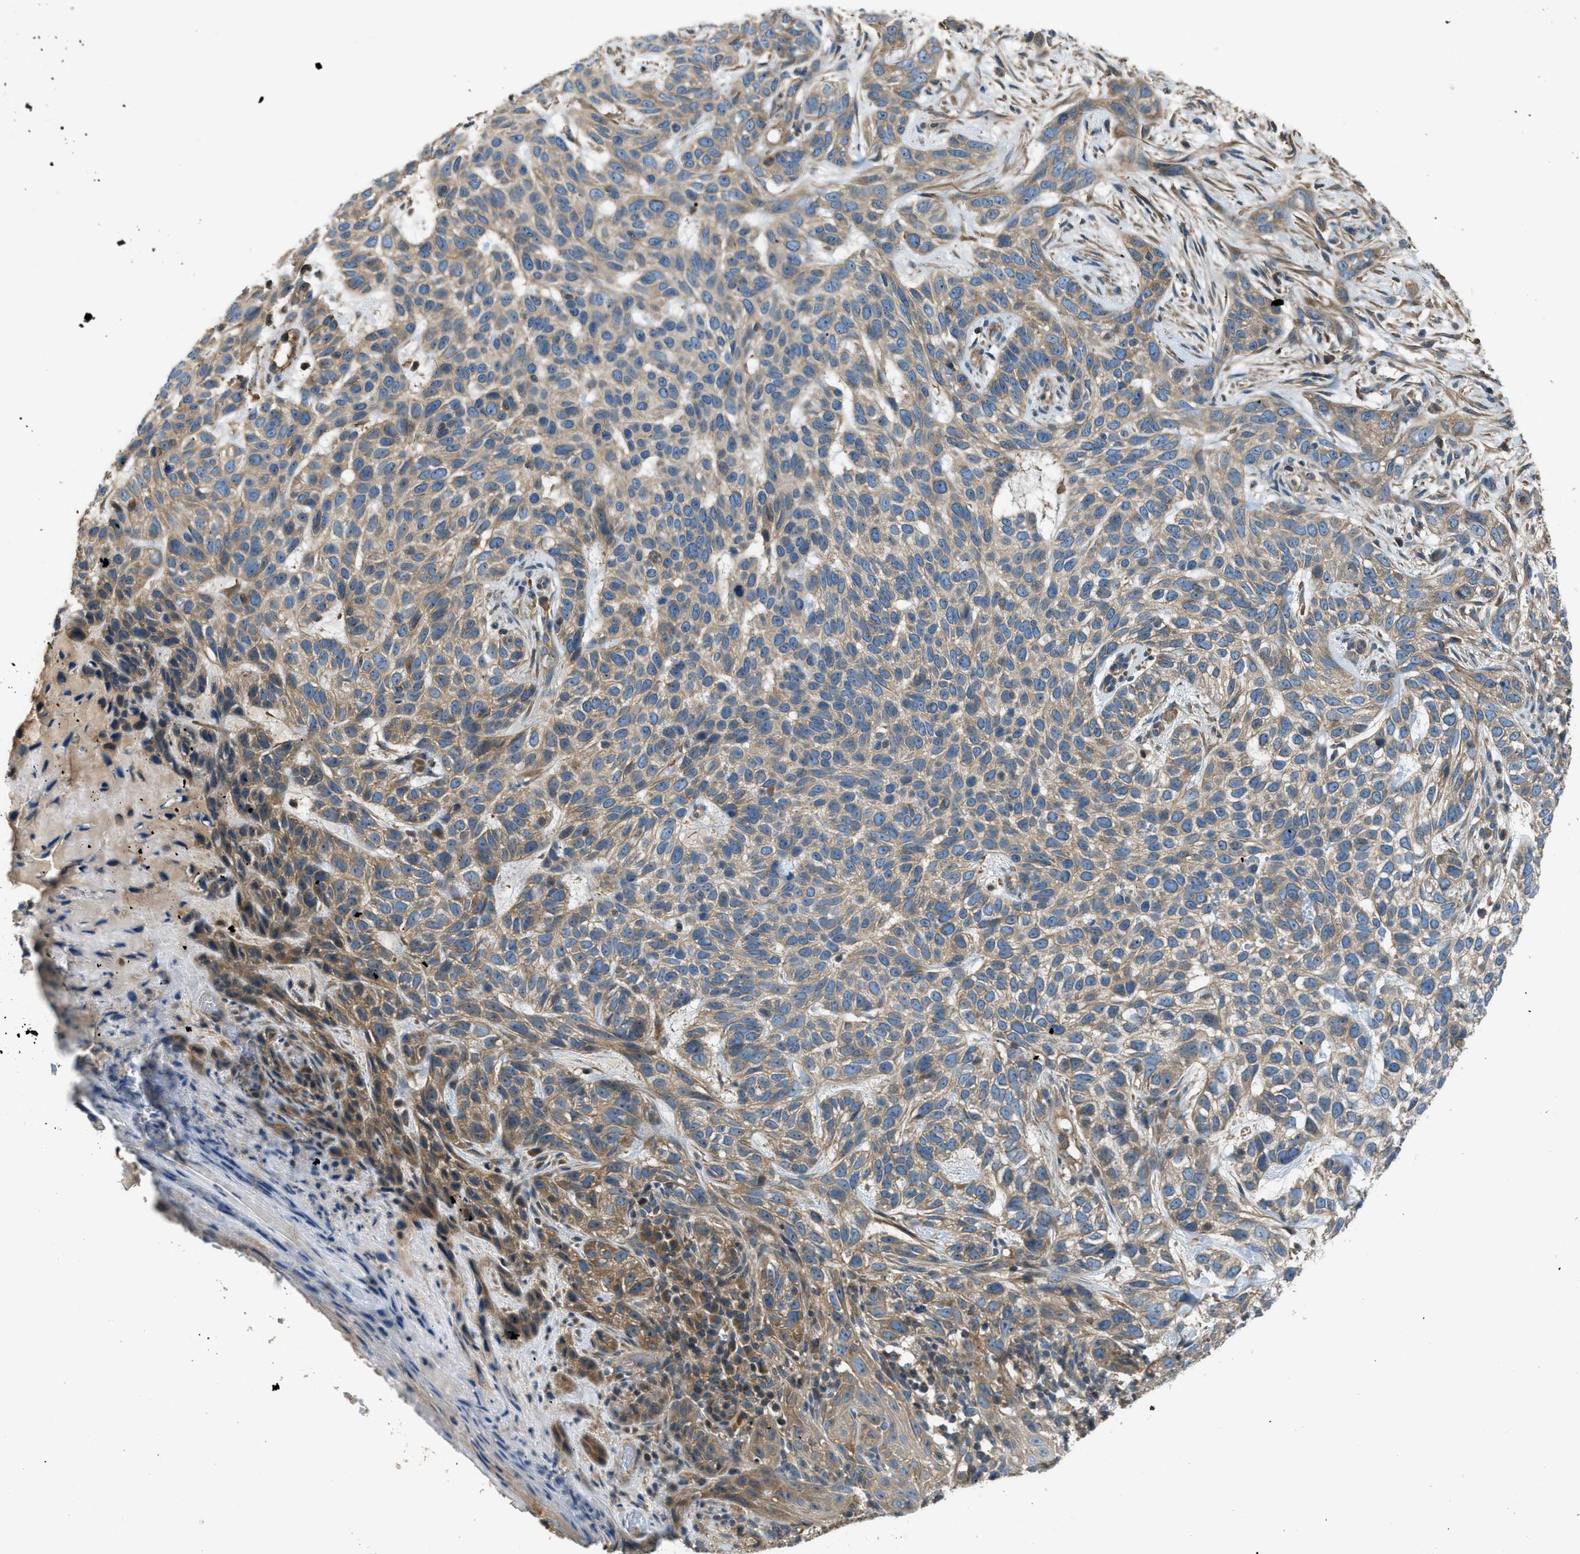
{"staining": {"intensity": "weak", "quantity": ">75%", "location": "cytoplasmic/membranous"}, "tissue": "skin cancer", "cell_type": "Tumor cells", "image_type": "cancer", "snomed": [{"axis": "morphology", "description": "Normal tissue, NOS"}, {"axis": "morphology", "description": "Basal cell carcinoma"}, {"axis": "topography", "description": "Skin"}], "caption": "Immunohistochemical staining of basal cell carcinoma (skin) displays low levels of weak cytoplasmic/membranous protein staining in about >75% of tumor cells.", "gene": "VEZT", "patient": {"sex": "male", "age": 79}}